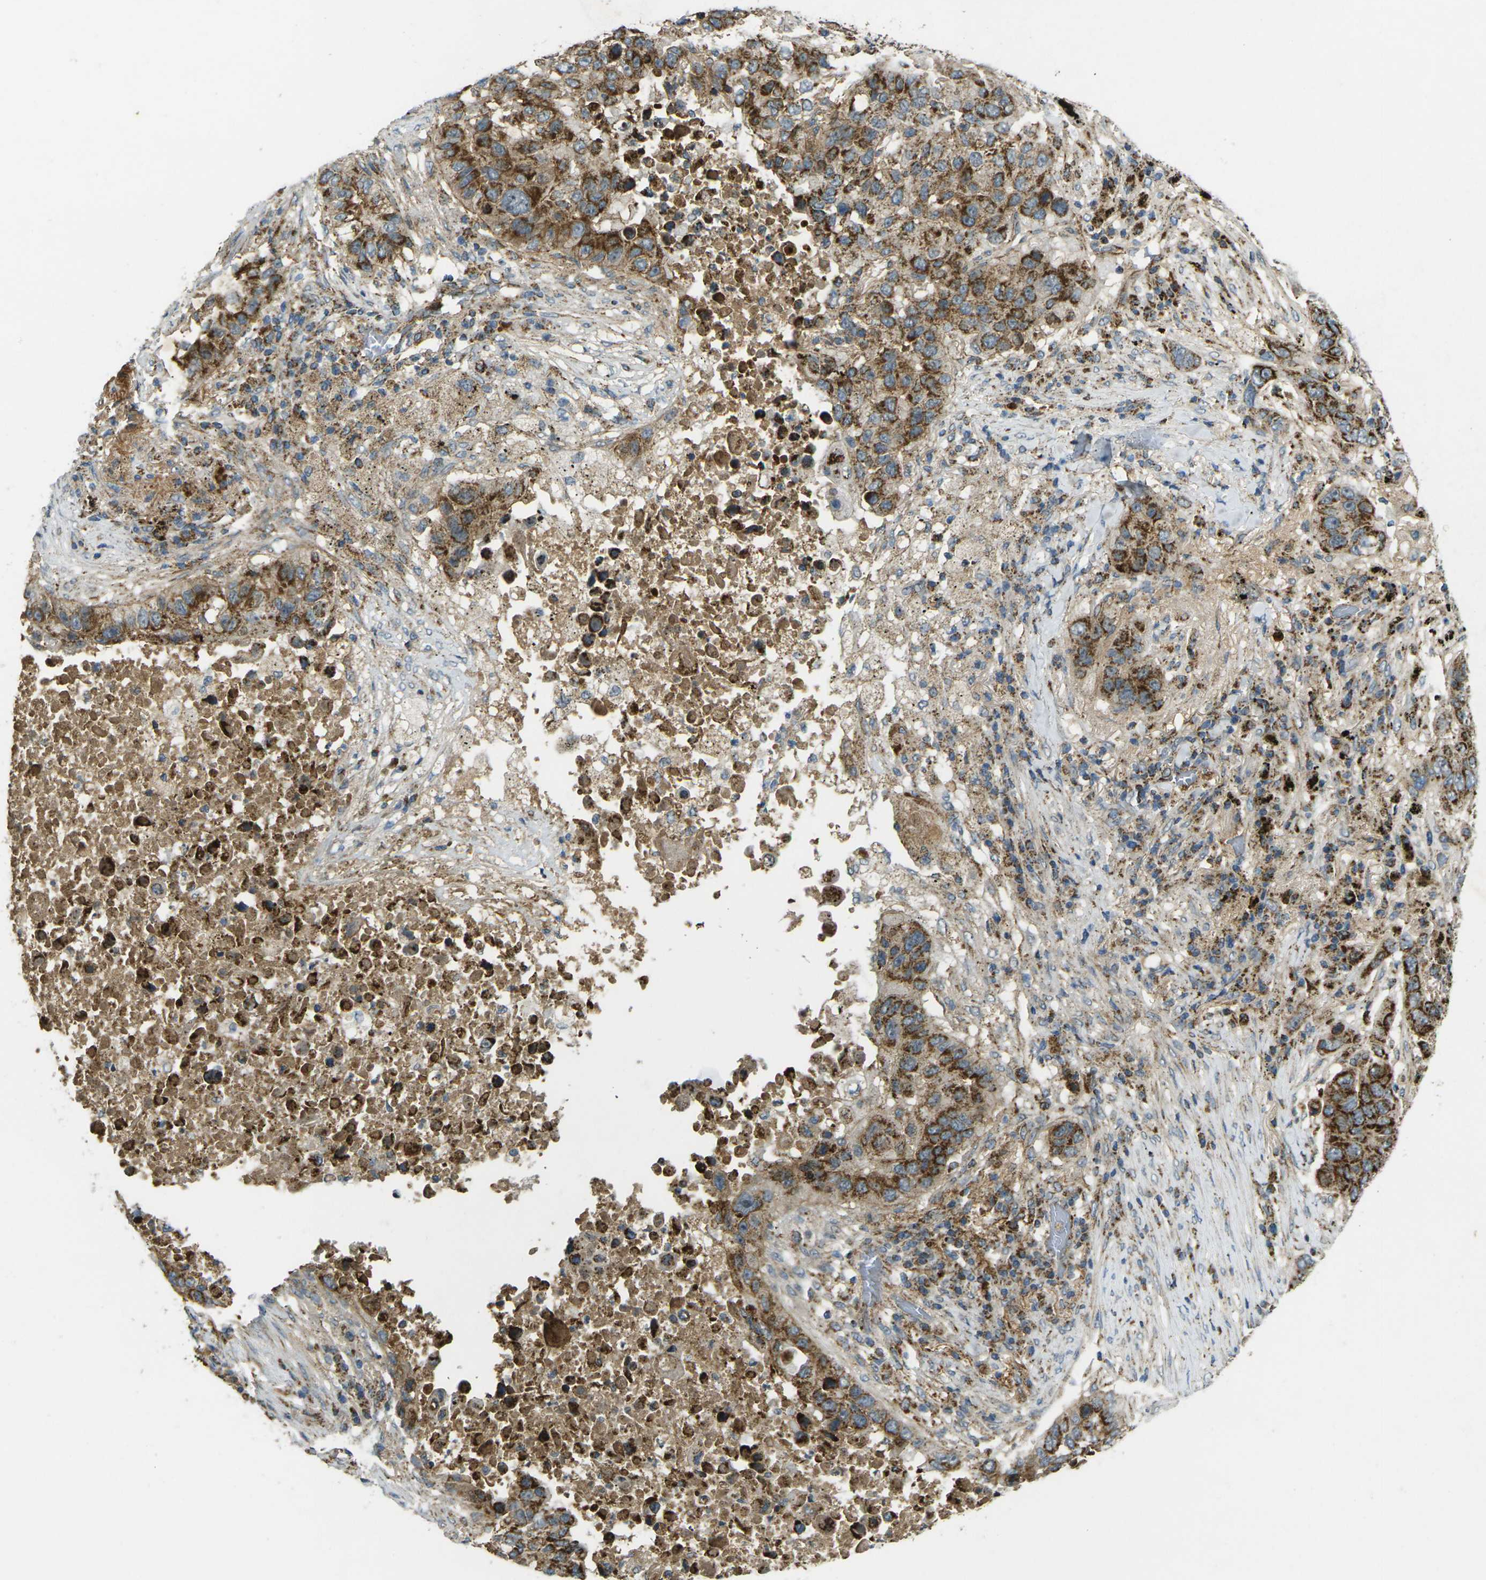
{"staining": {"intensity": "moderate", "quantity": ">75%", "location": "cytoplasmic/membranous"}, "tissue": "lung cancer", "cell_type": "Tumor cells", "image_type": "cancer", "snomed": [{"axis": "morphology", "description": "Squamous cell carcinoma, NOS"}, {"axis": "topography", "description": "Lung"}], "caption": "Moderate cytoplasmic/membranous staining is present in approximately >75% of tumor cells in lung cancer (squamous cell carcinoma). The staining is performed using DAB (3,3'-diaminobenzidine) brown chromogen to label protein expression. The nuclei are counter-stained blue using hematoxylin.", "gene": "IGF1R", "patient": {"sex": "male", "age": 57}}